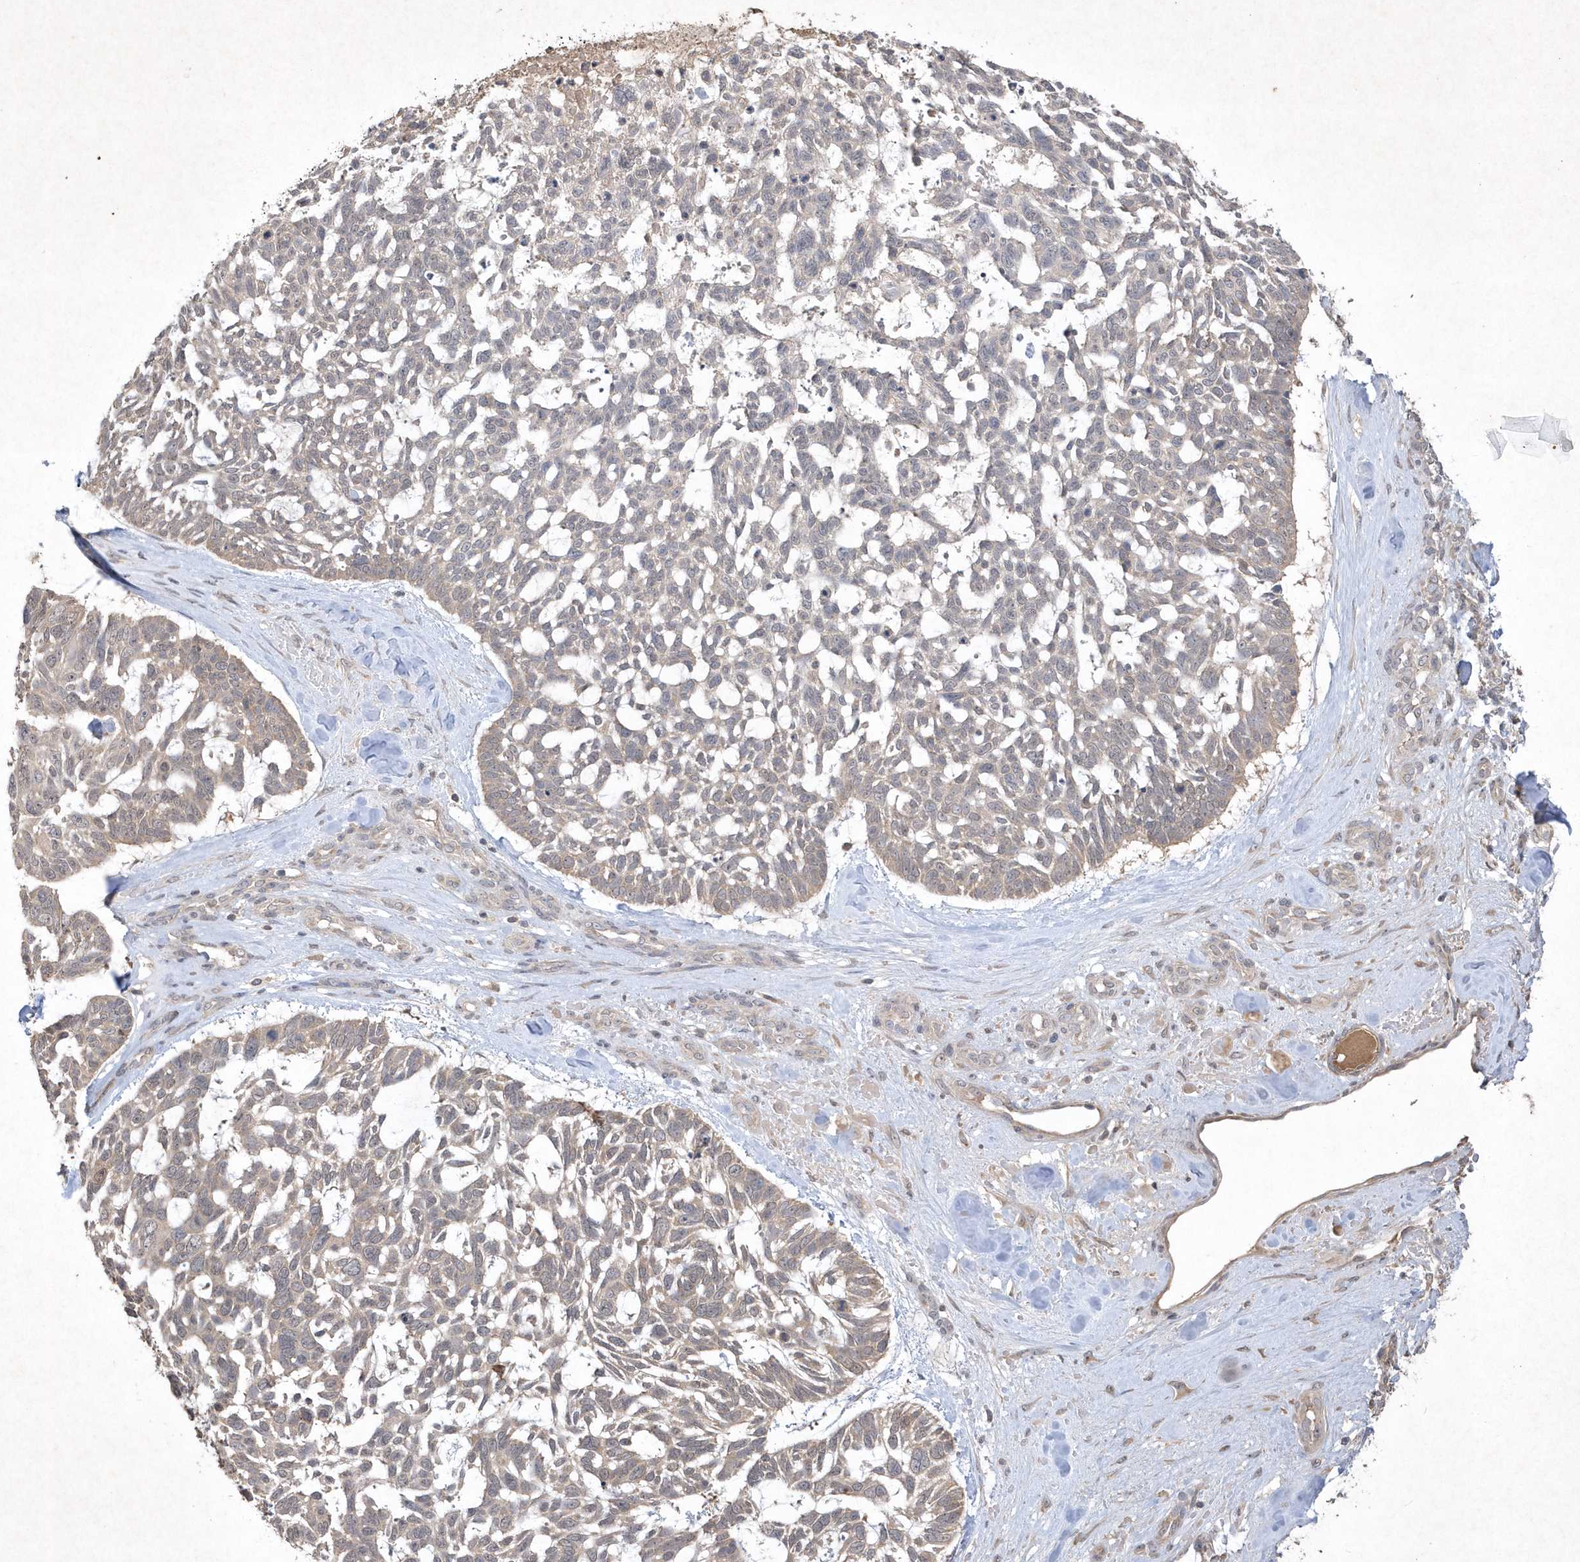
{"staining": {"intensity": "negative", "quantity": "none", "location": "none"}, "tissue": "skin cancer", "cell_type": "Tumor cells", "image_type": "cancer", "snomed": [{"axis": "morphology", "description": "Basal cell carcinoma"}, {"axis": "topography", "description": "Skin"}], "caption": "This is an immunohistochemistry micrograph of skin basal cell carcinoma. There is no staining in tumor cells.", "gene": "AKR7A2", "patient": {"sex": "male", "age": 88}}